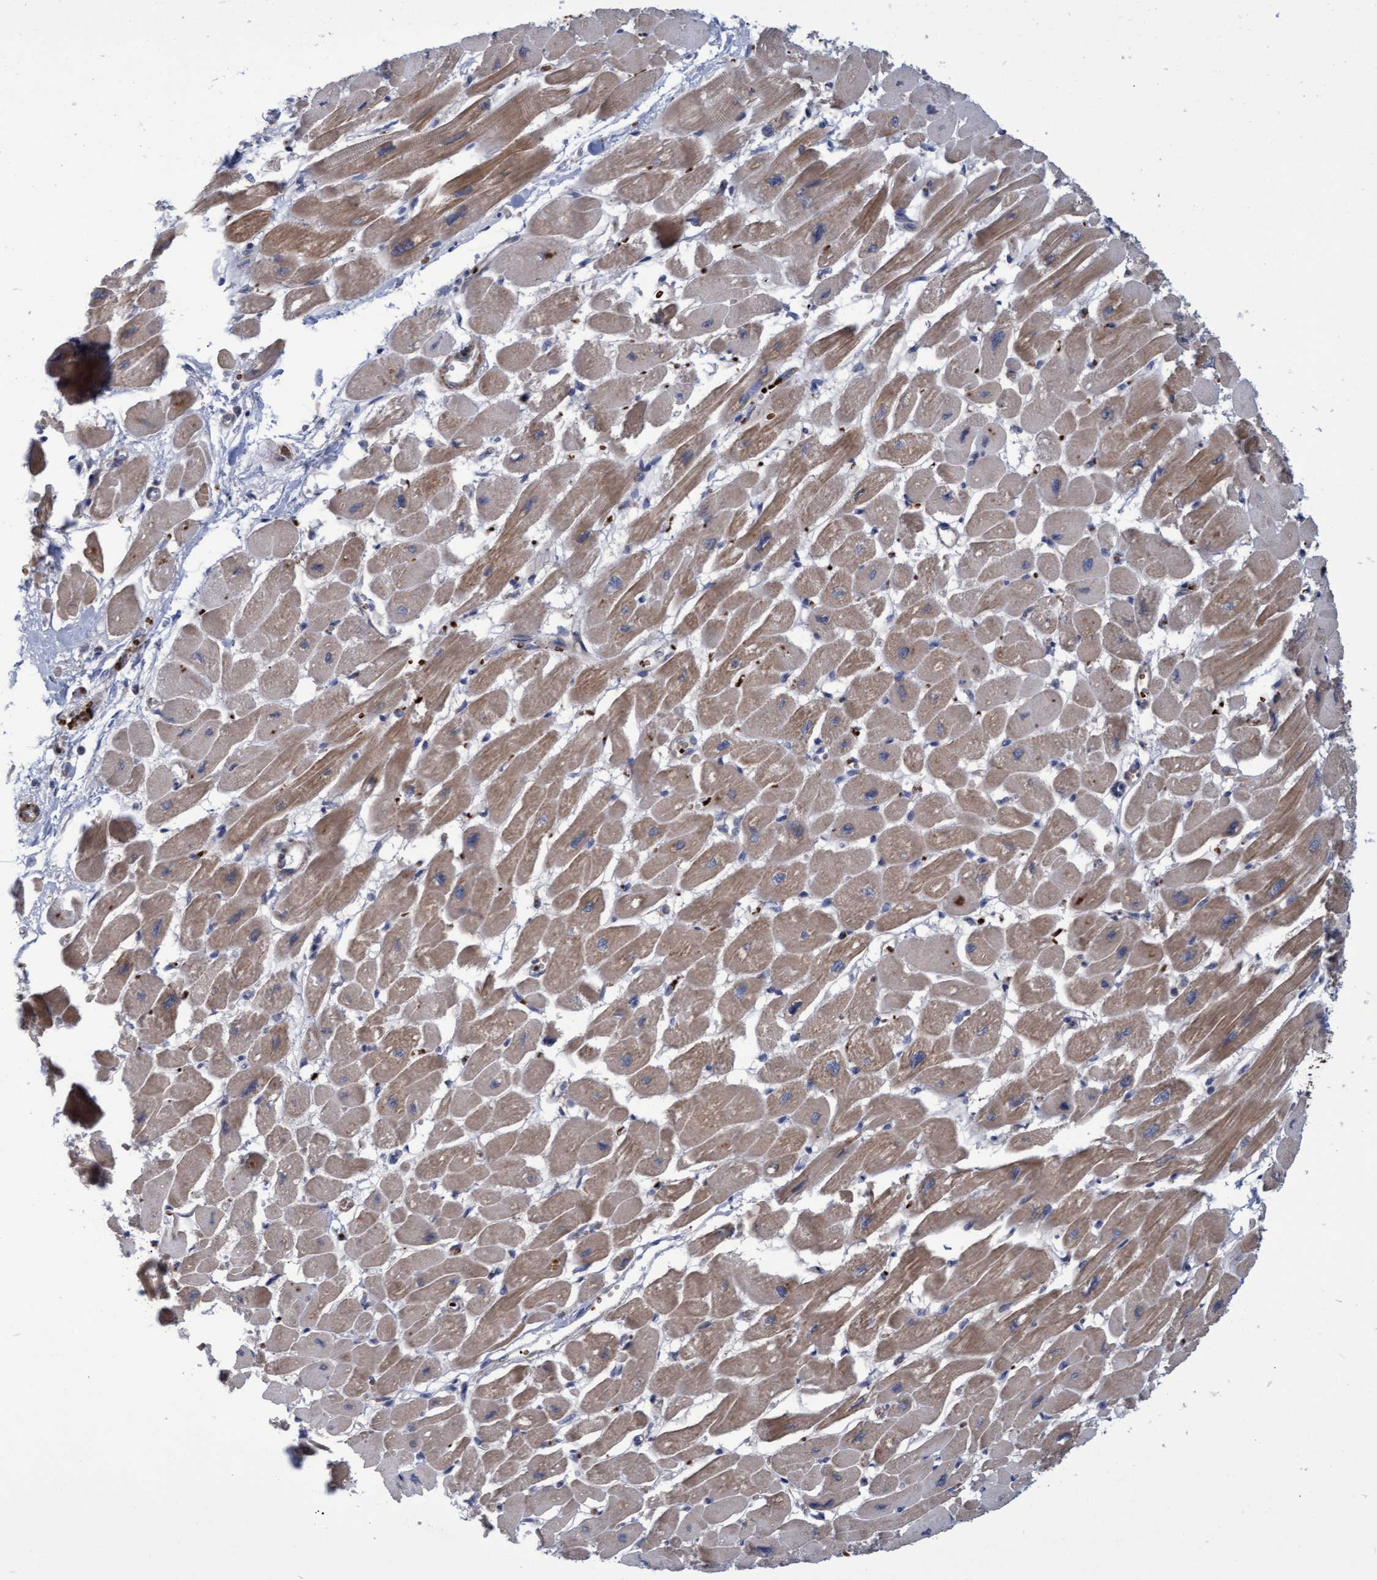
{"staining": {"intensity": "moderate", "quantity": ">75%", "location": "cytoplasmic/membranous"}, "tissue": "heart muscle", "cell_type": "Cardiomyocytes", "image_type": "normal", "snomed": [{"axis": "morphology", "description": "Normal tissue, NOS"}, {"axis": "topography", "description": "Heart"}], "caption": "Immunohistochemistry (IHC) histopathology image of normal heart muscle: heart muscle stained using immunohistochemistry reveals medium levels of moderate protein expression localized specifically in the cytoplasmic/membranous of cardiomyocytes, appearing as a cytoplasmic/membranous brown color.", "gene": "NAA15", "patient": {"sex": "female", "age": 54}}